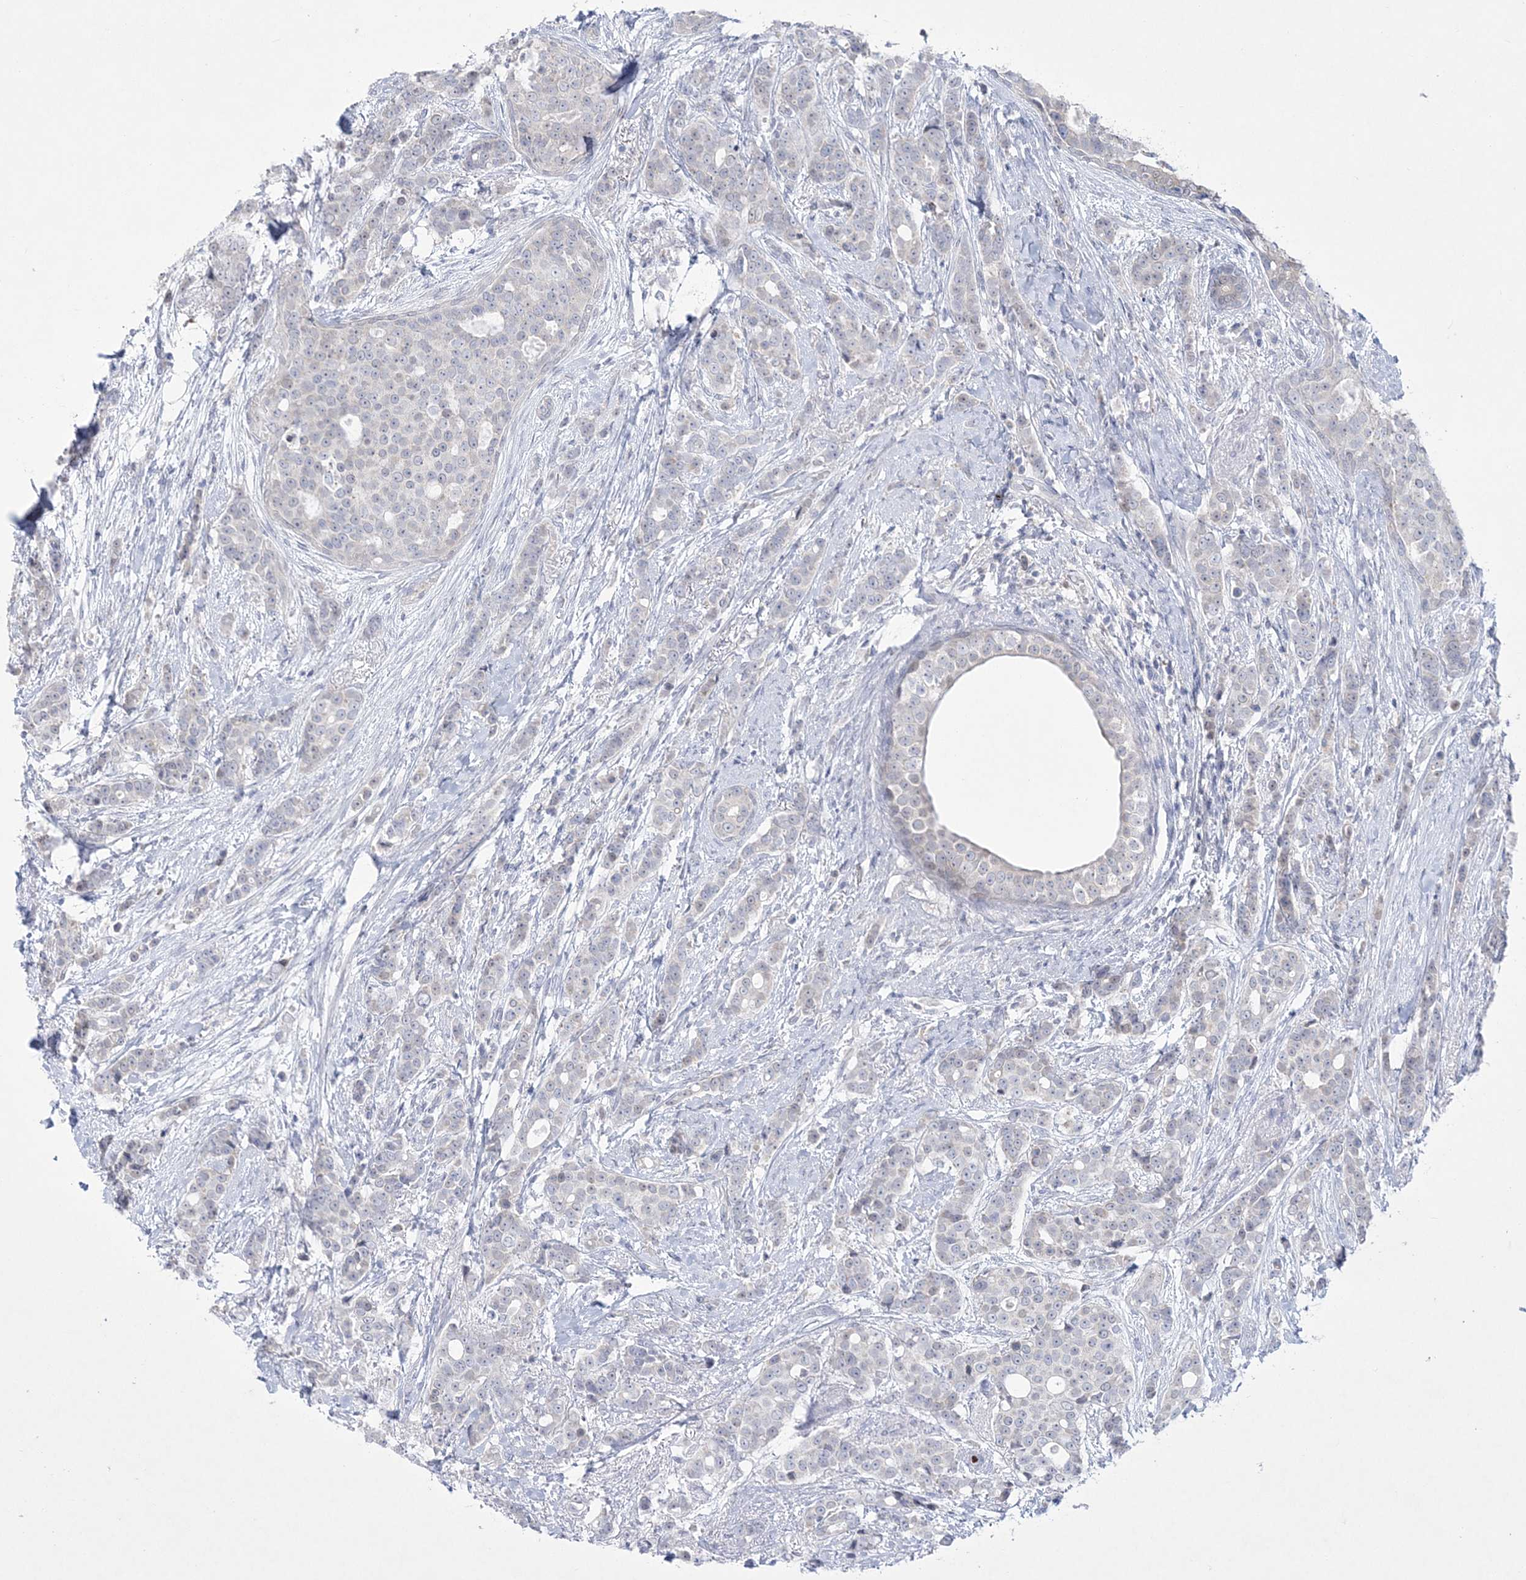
{"staining": {"intensity": "negative", "quantity": "none", "location": "none"}, "tissue": "breast cancer", "cell_type": "Tumor cells", "image_type": "cancer", "snomed": [{"axis": "morphology", "description": "Lobular carcinoma"}, {"axis": "topography", "description": "Breast"}], "caption": "A high-resolution image shows IHC staining of lobular carcinoma (breast), which reveals no significant staining in tumor cells.", "gene": "WDR27", "patient": {"sex": "female", "age": 51}}